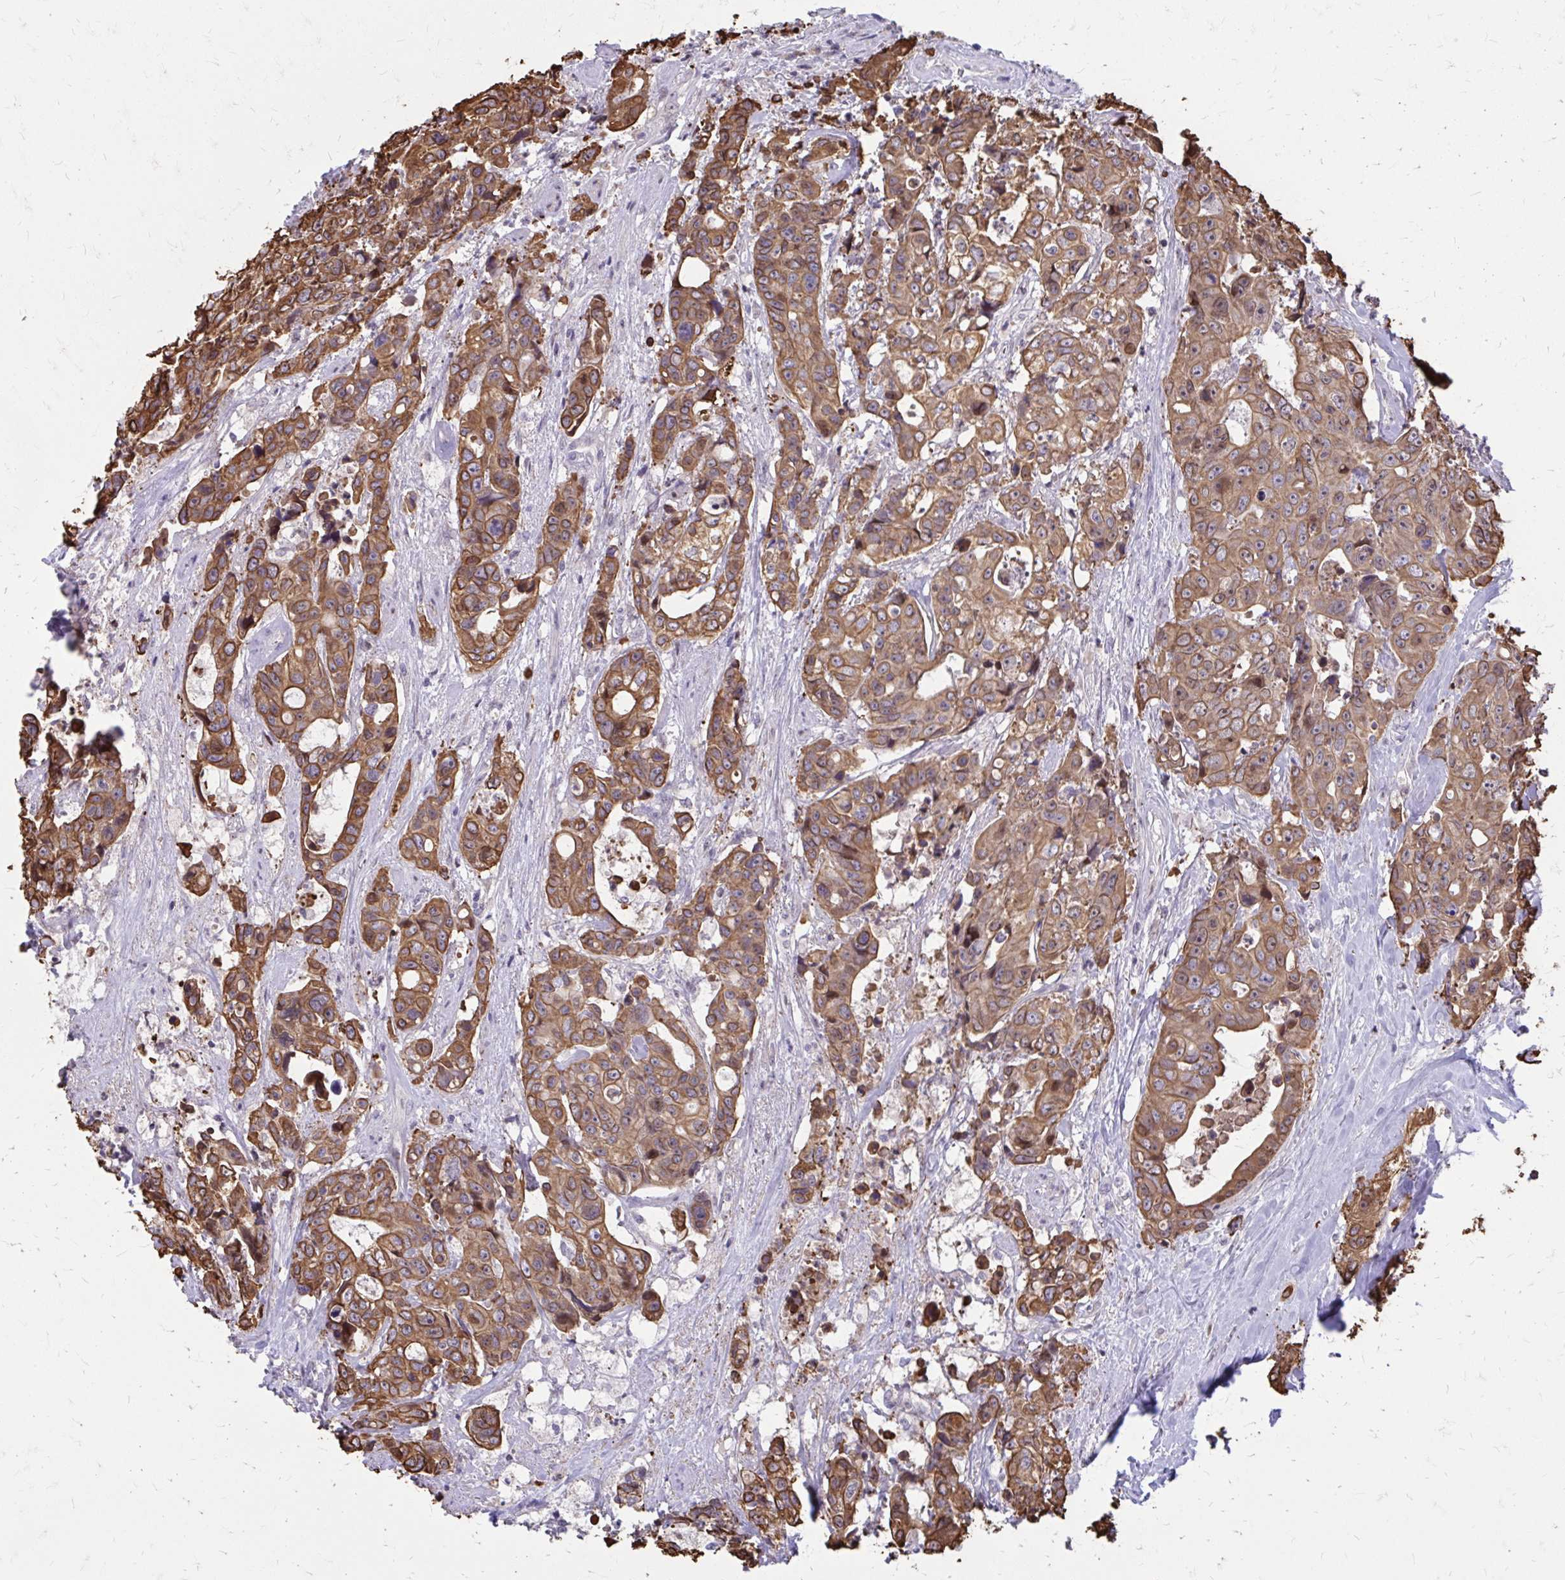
{"staining": {"intensity": "moderate", "quantity": ">75%", "location": "cytoplasmic/membranous"}, "tissue": "colorectal cancer", "cell_type": "Tumor cells", "image_type": "cancer", "snomed": [{"axis": "morphology", "description": "Adenocarcinoma, NOS"}, {"axis": "topography", "description": "Rectum"}], "caption": "Moderate cytoplasmic/membranous protein positivity is appreciated in approximately >75% of tumor cells in colorectal adenocarcinoma.", "gene": "ANKRD30B", "patient": {"sex": "female", "age": 62}}